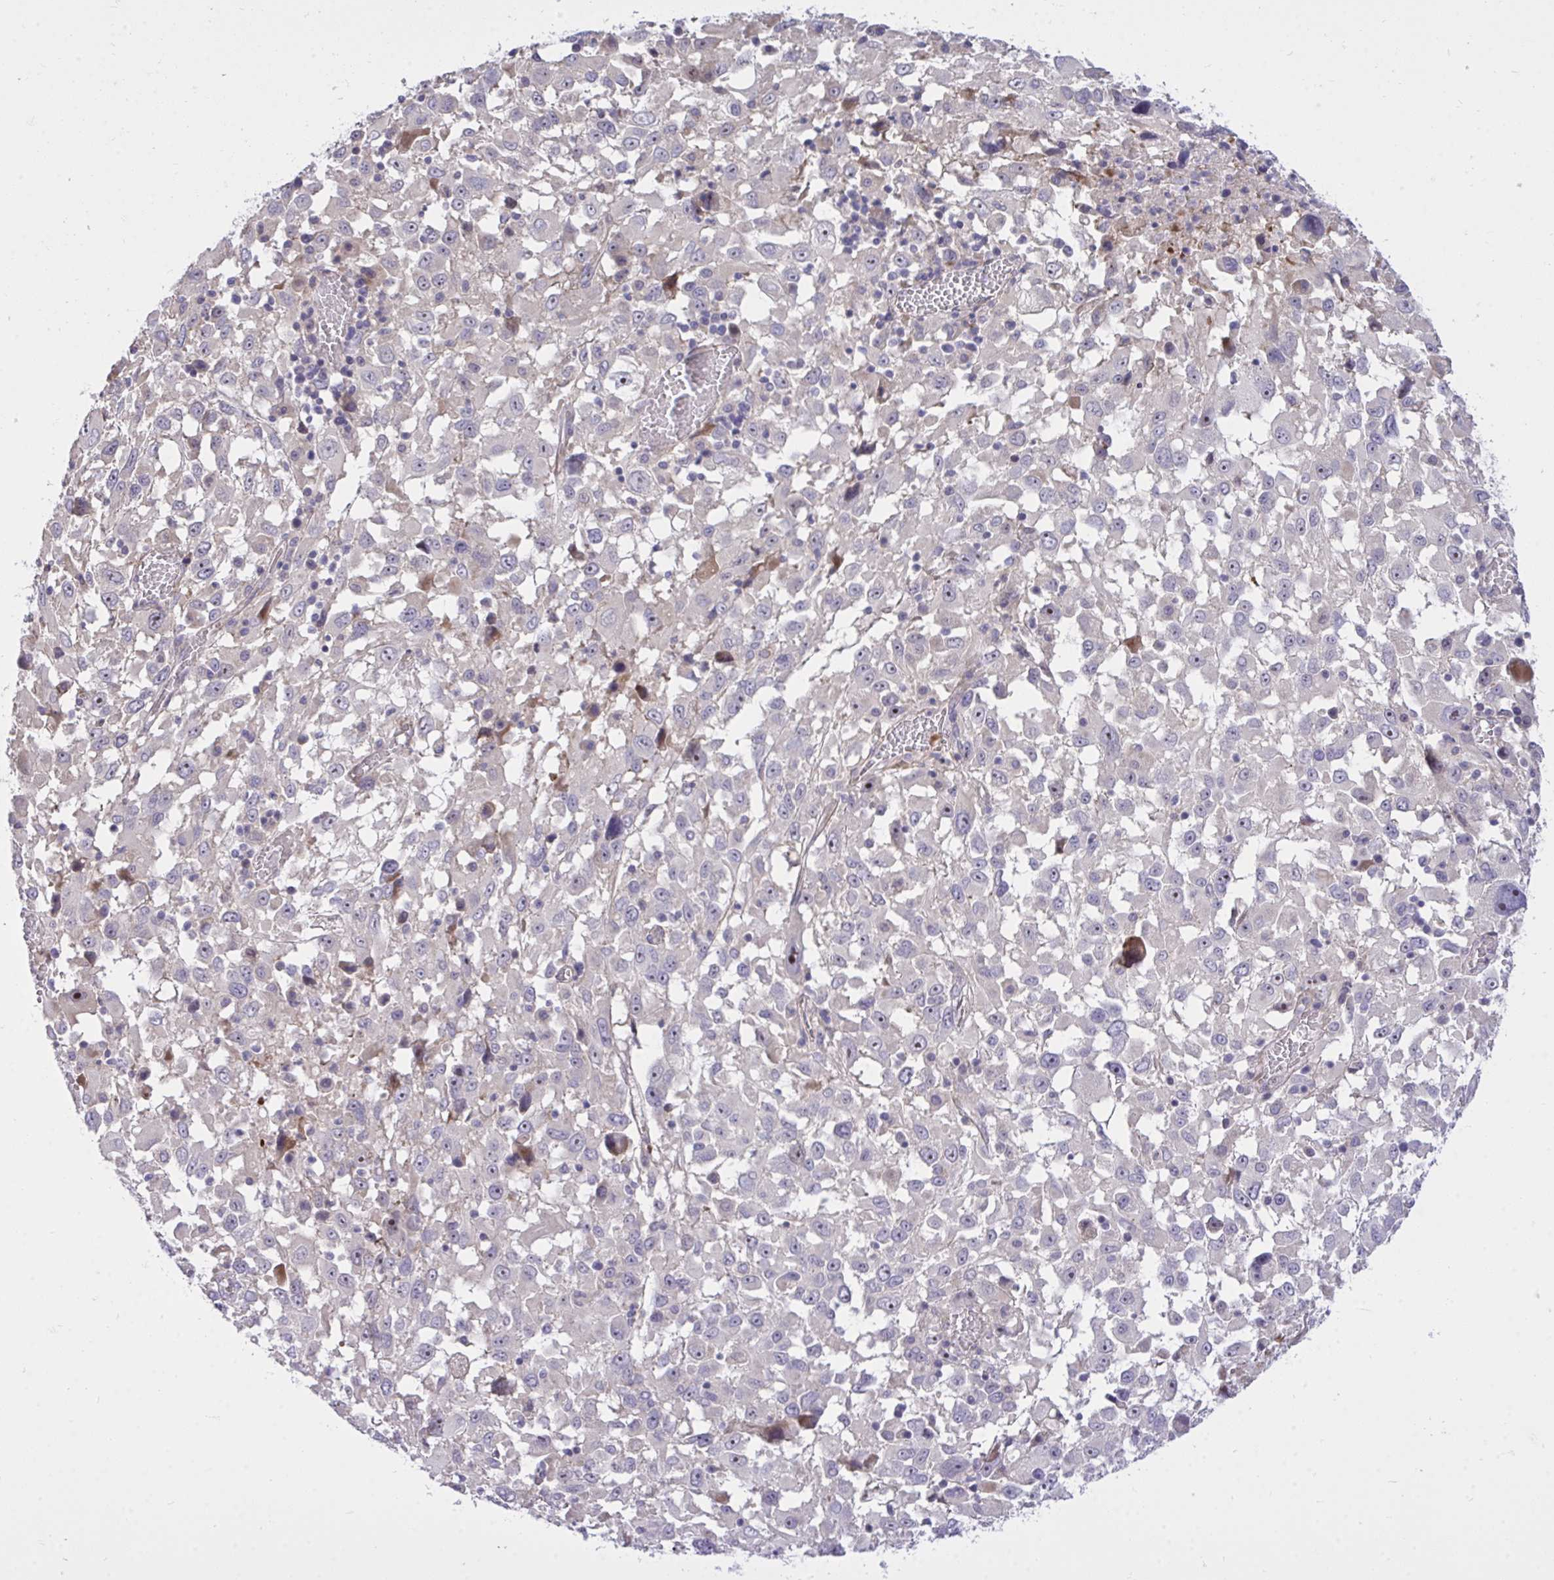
{"staining": {"intensity": "moderate", "quantity": "<25%", "location": "nuclear"}, "tissue": "melanoma", "cell_type": "Tumor cells", "image_type": "cancer", "snomed": [{"axis": "morphology", "description": "Malignant melanoma, Metastatic site"}, {"axis": "topography", "description": "Soft tissue"}], "caption": "Protein staining of malignant melanoma (metastatic site) tissue displays moderate nuclear staining in approximately <25% of tumor cells. (DAB IHC, brown staining for protein, blue staining for nuclei).", "gene": "HMBOX1", "patient": {"sex": "male", "age": 50}}